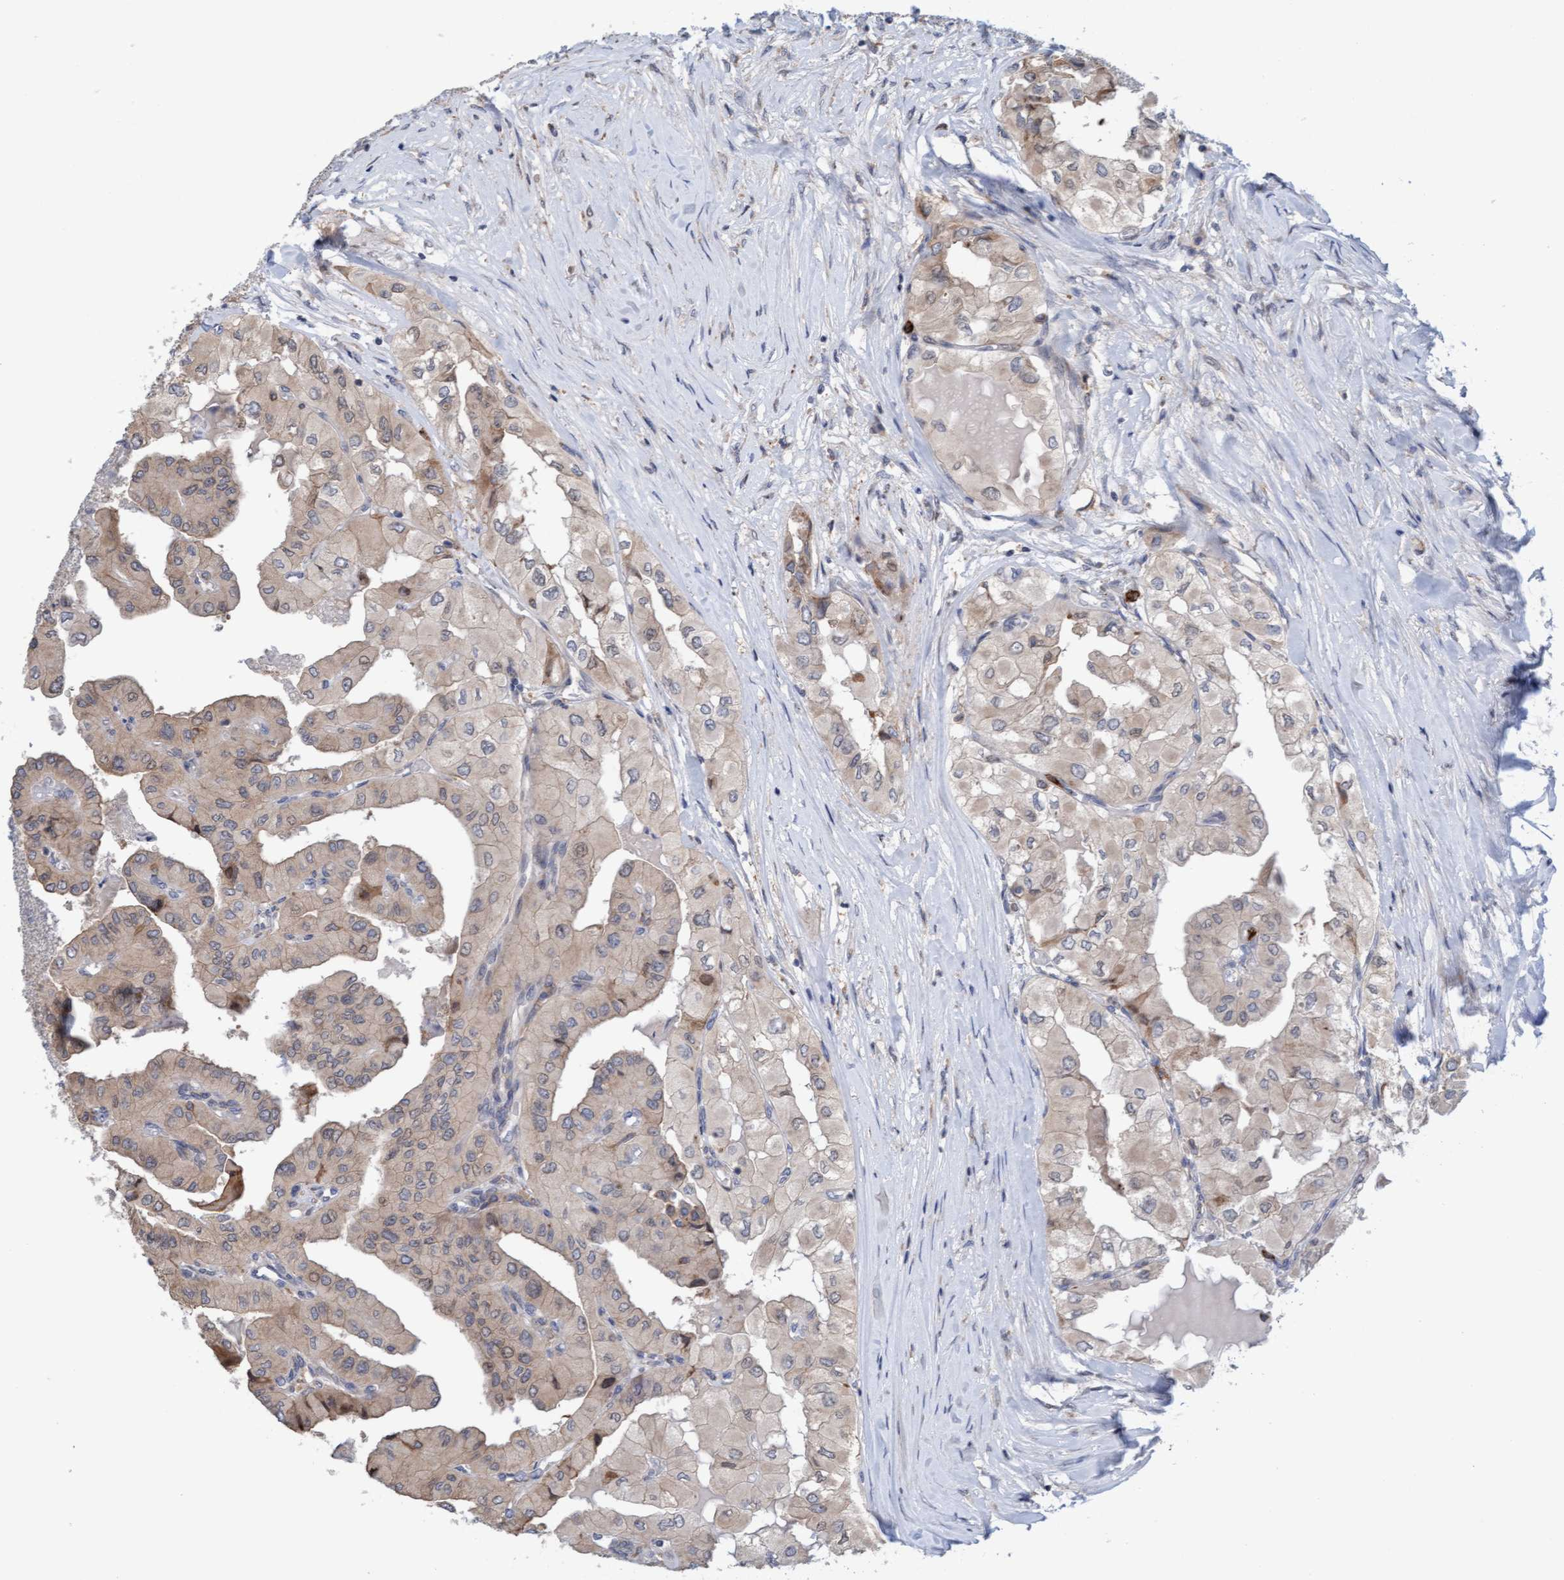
{"staining": {"intensity": "weak", "quantity": "25%-75%", "location": "cytoplasmic/membranous"}, "tissue": "thyroid cancer", "cell_type": "Tumor cells", "image_type": "cancer", "snomed": [{"axis": "morphology", "description": "Papillary adenocarcinoma, NOS"}, {"axis": "topography", "description": "Thyroid gland"}], "caption": "There is low levels of weak cytoplasmic/membranous expression in tumor cells of thyroid papillary adenocarcinoma, as demonstrated by immunohistochemical staining (brown color).", "gene": "MMP8", "patient": {"sex": "female", "age": 59}}